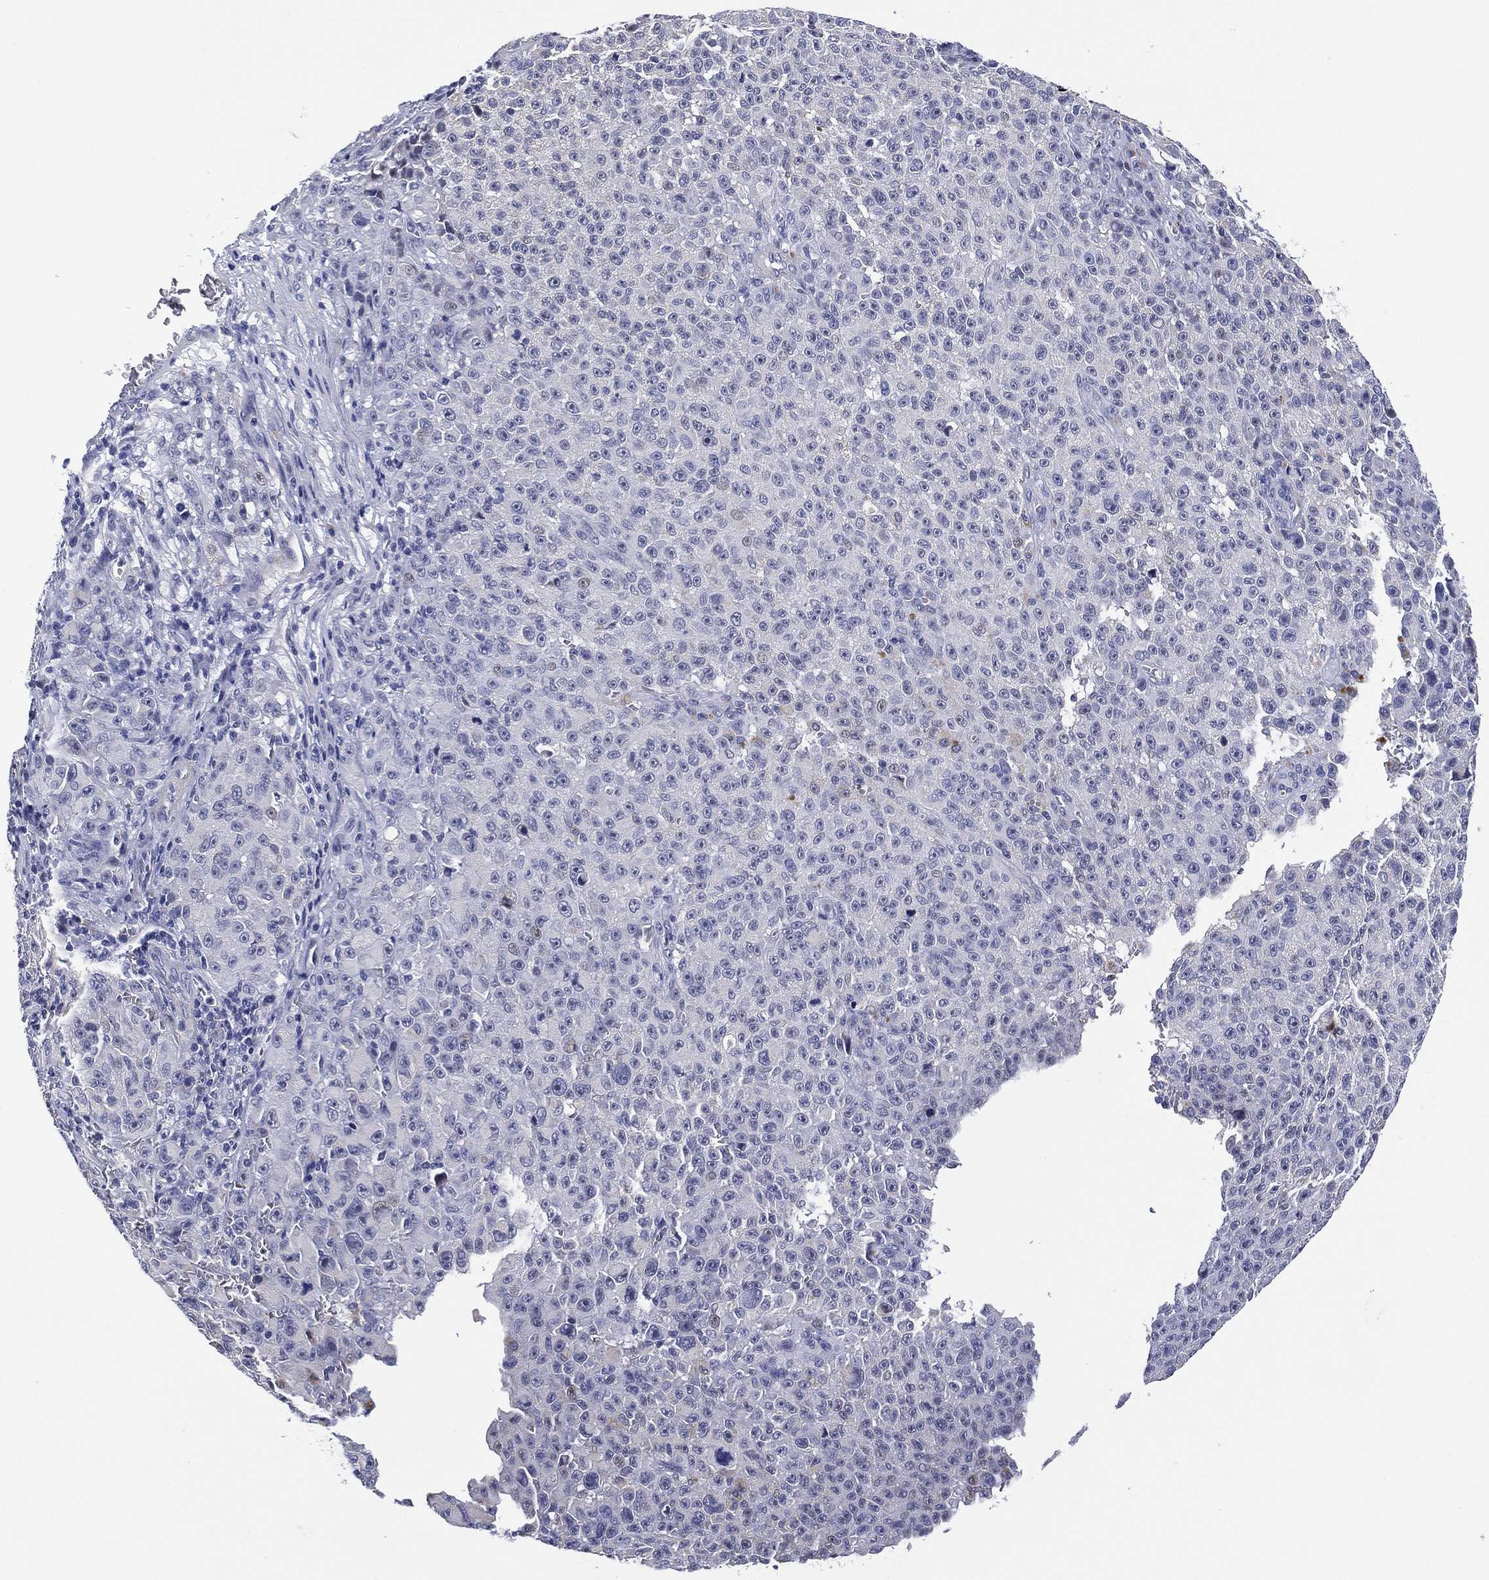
{"staining": {"intensity": "negative", "quantity": "none", "location": "none"}, "tissue": "melanoma", "cell_type": "Tumor cells", "image_type": "cancer", "snomed": [{"axis": "morphology", "description": "Malignant melanoma, NOS"}, {"axis": "topography", "description": "Skin"}], "caption": "Immunohistochemistry (IHC) photomicrograph of neoplastic tissue: human melanoma stained with DAB shows no significant protein staining in tumor cells.", "gene": "CLIP3", "patient": {"sex": "female", "age": 82}}